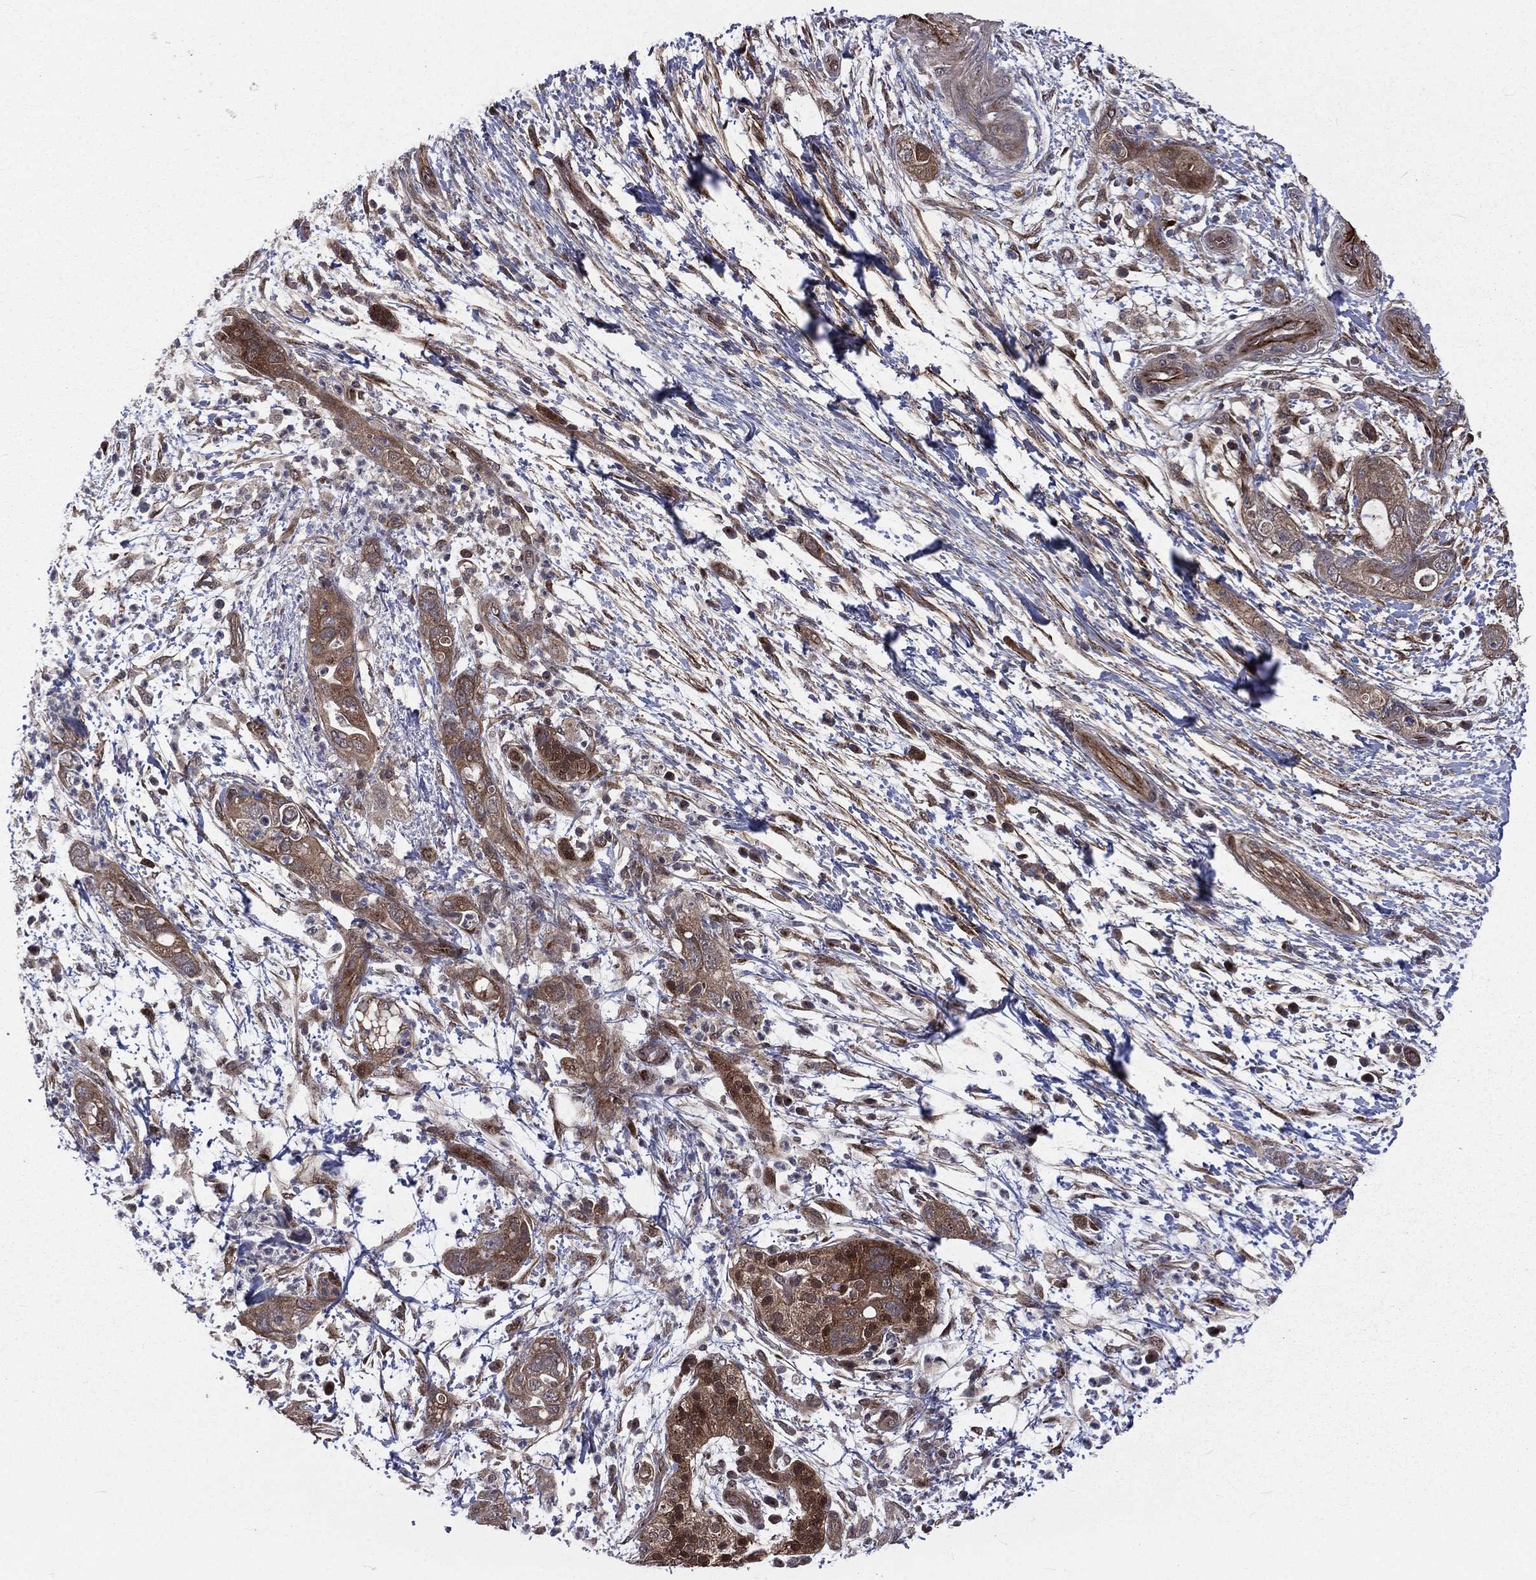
{"staining": {"intensity": "moderate", "quantity": ">75%", "location": "cytoplasmic/membranous"}, "tissue": "pancreatic cancer", "cell_type": "Tumor cells", "image_type": "cancer", "snomed": [{"axis": "morphology", "description": "Adenocarcinoma, NOS"}, {"axis": "topography", "description": "Pancreas"}], "caption": "Human pancreatic adenocarcinoma stained with a brown dye demonstrates moderate cytoplasmic/membranous positive expression in approximately >75% of tumor cells.", "gene": "ARL3", "patient": {"sex": "female", "age": 72}}